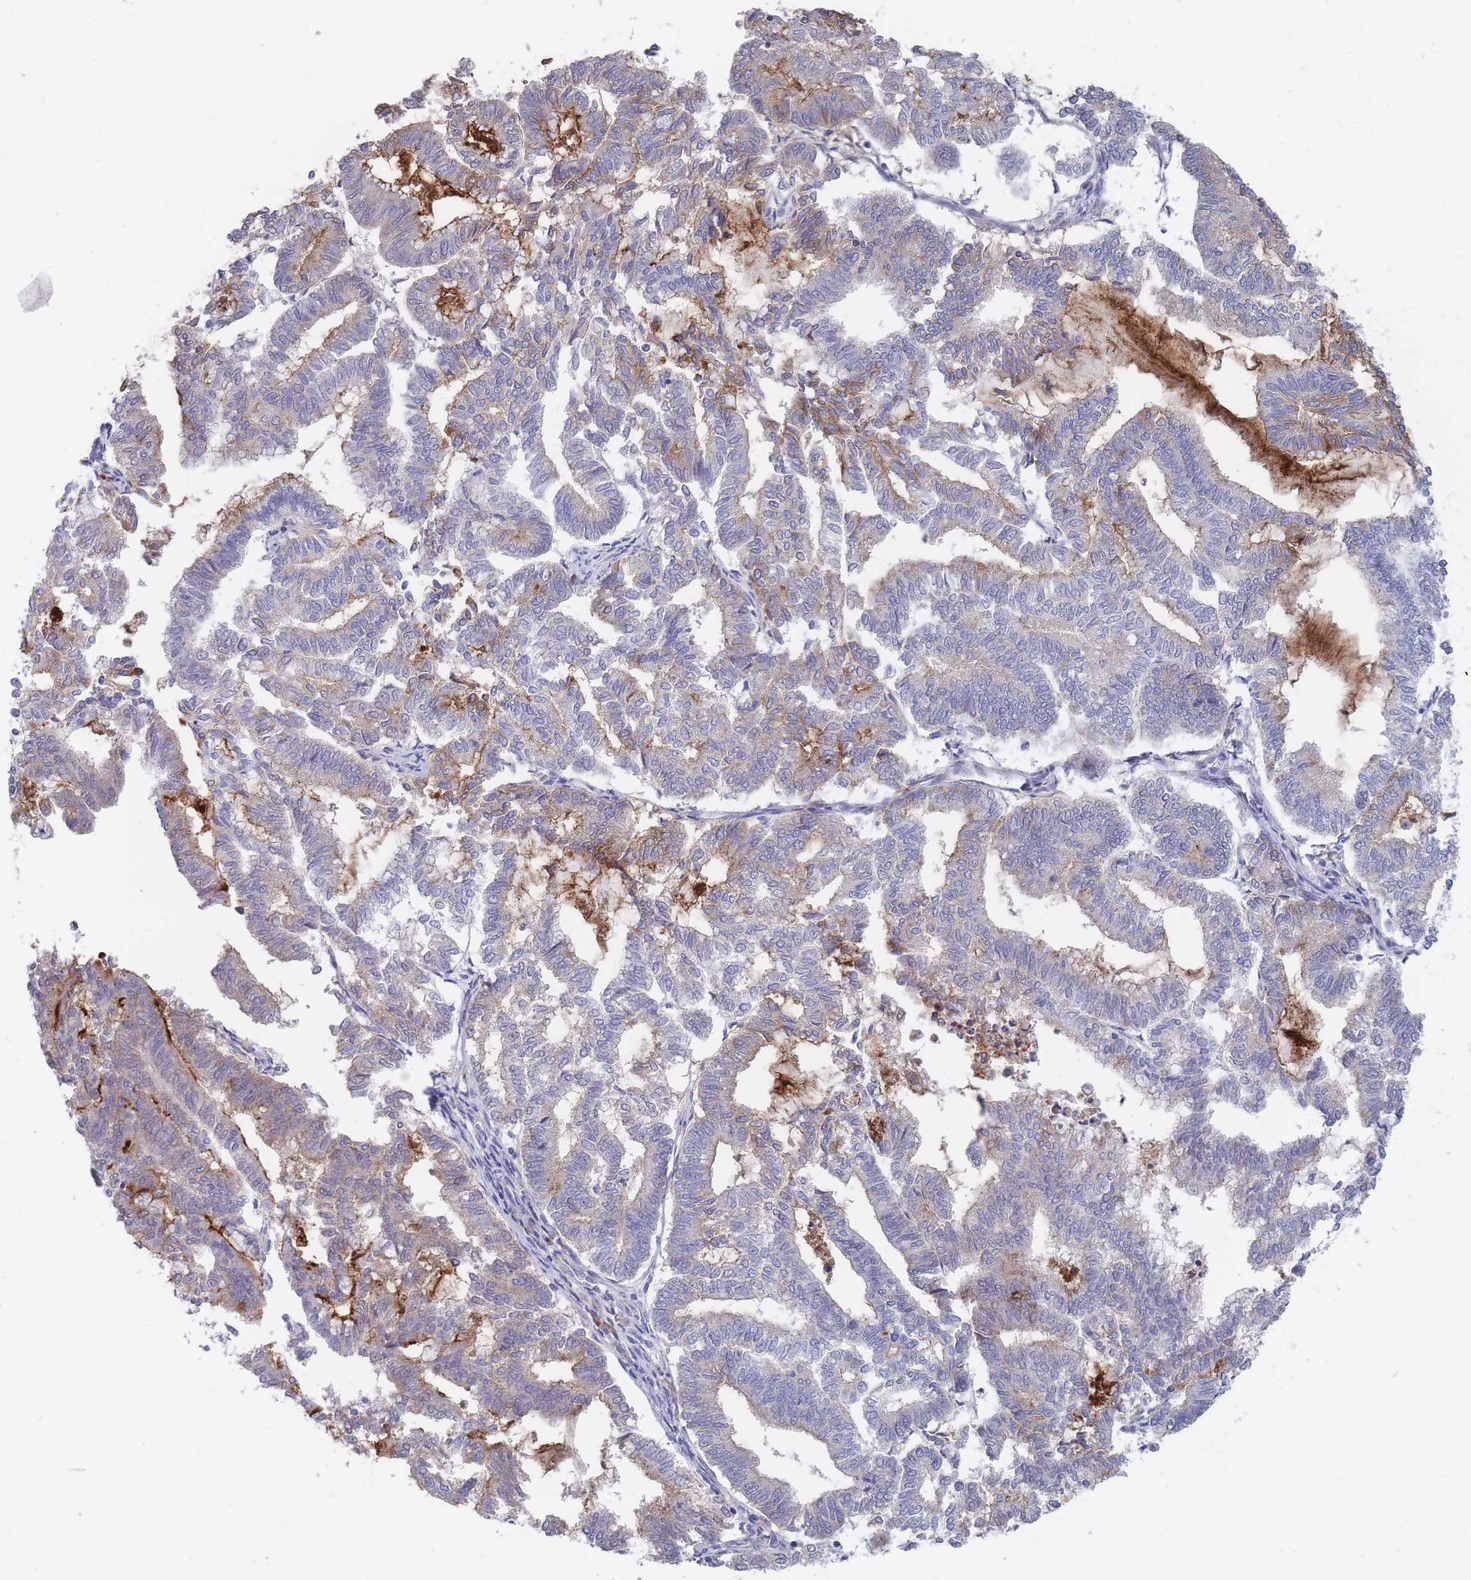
{"staining": {"intensity": "weak", "quantity": "<25%", "location": "cytoplasmic/membranous"}, "tissue": "endometrial cancer", "cell_type": "Tumor cells", "image_type": "cancer", "snomed": [{"axis": "morphology", "description": "Adenocarcinoma, NOS"}, {"axis": "topography", "description": "Endometrium"}], "caption": "Tumor cells show no significant protein expression in endometrial cancer. (DAB (3,3'-diaminobenzidine) immunohistochemistry, high magnification).", "gene": "PIGU", "patient": {"sex": "female", "age": 79}}